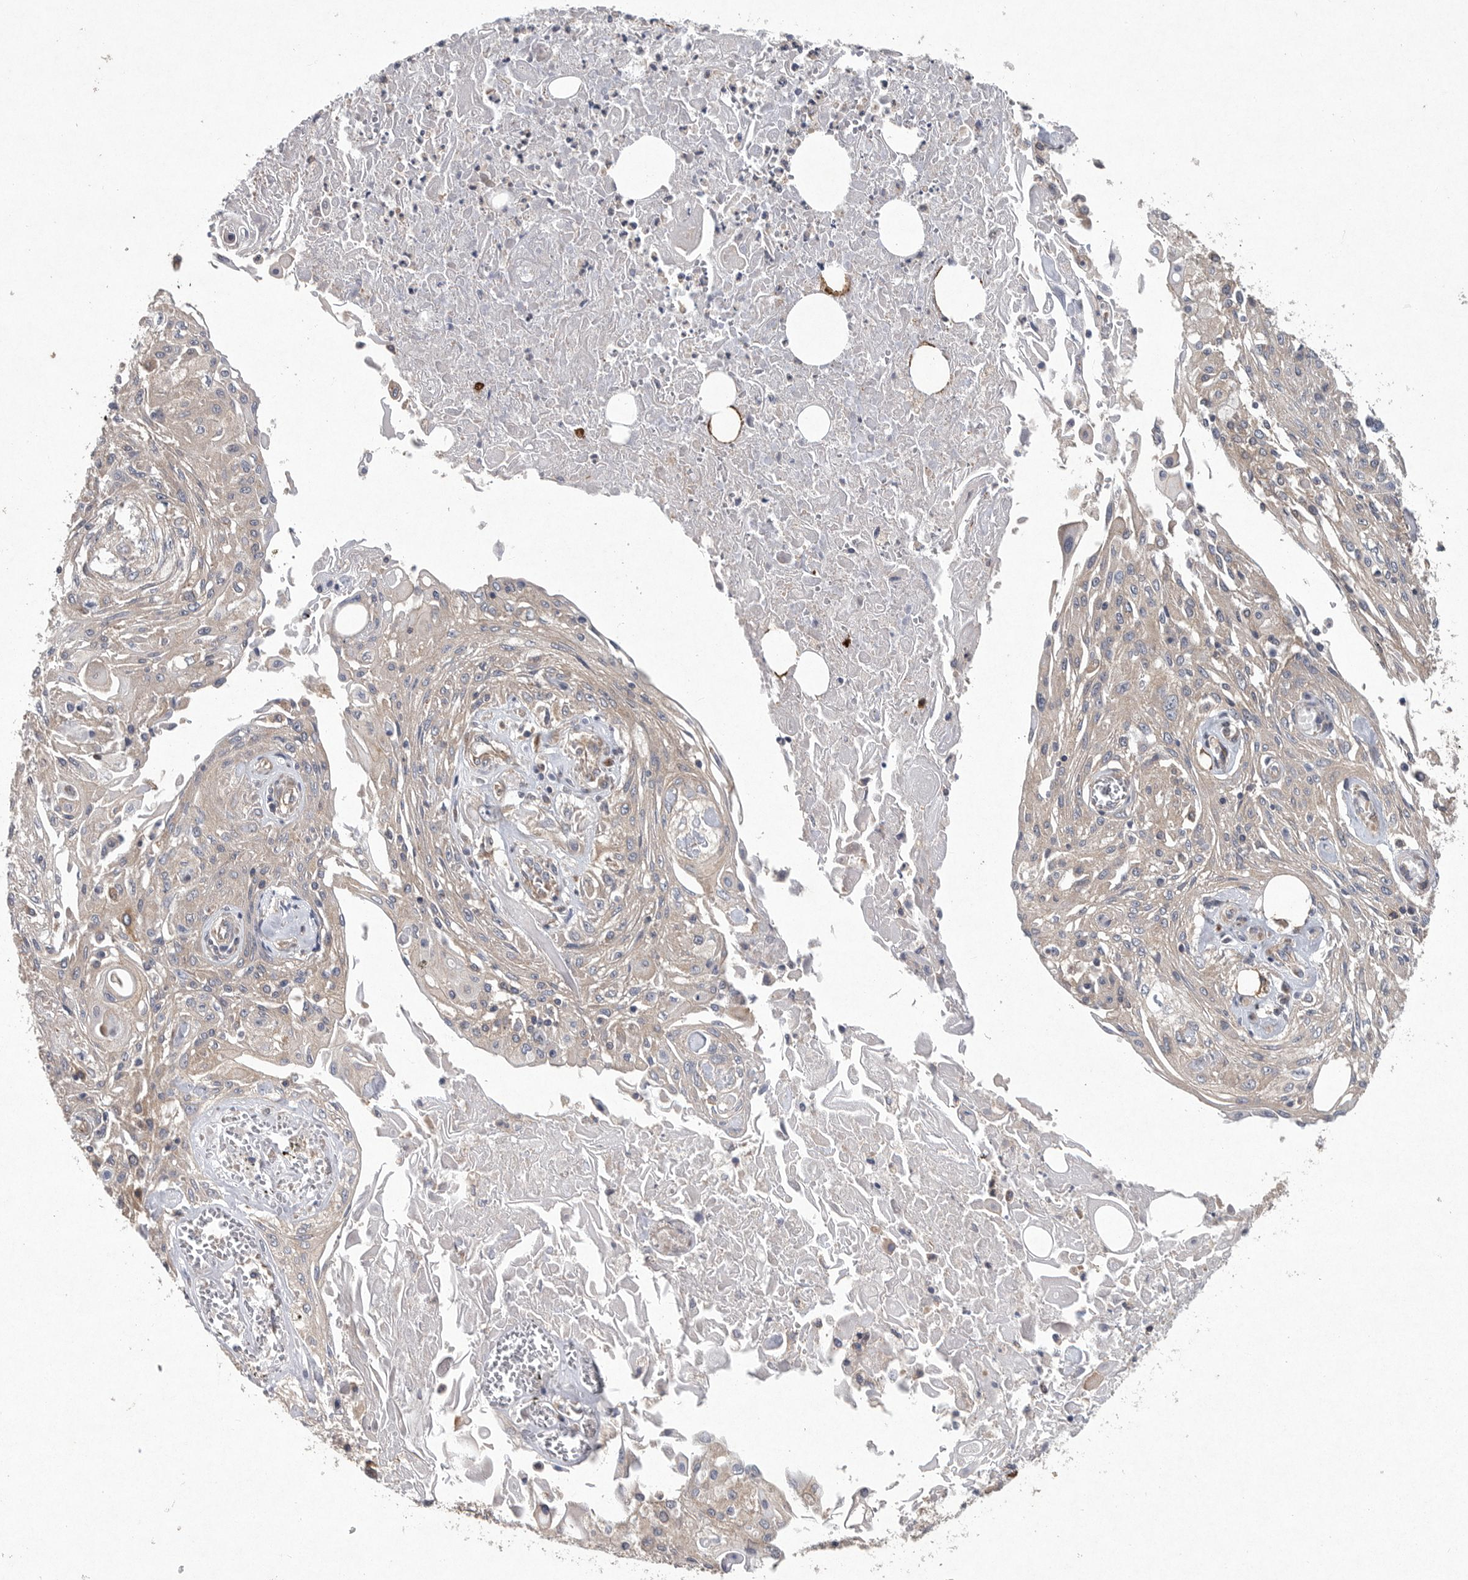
{"staining": {"intensity": "negative", "quantity": "none", "location": "none"}, "tissue": "skin cancer", "cell_type": "Tumor cells", "image_type": "cancer", "snomed": [{"axis": "morphology", "description": "Squamous cell carcinoma, NOS"}, {"axis": "morphology", "description": "Squamous cell carcinoma, metastatic, NOS"}, {"axis": "topography", "description": "Skin"}, {"axis": "topography", "description": "Lymph node"}], "caption": "There is no significant expression in tumor cells of skin squamous cell carcinoma.", "gene": "OXR1", "patient": {"sex": "male", "age": 75}}